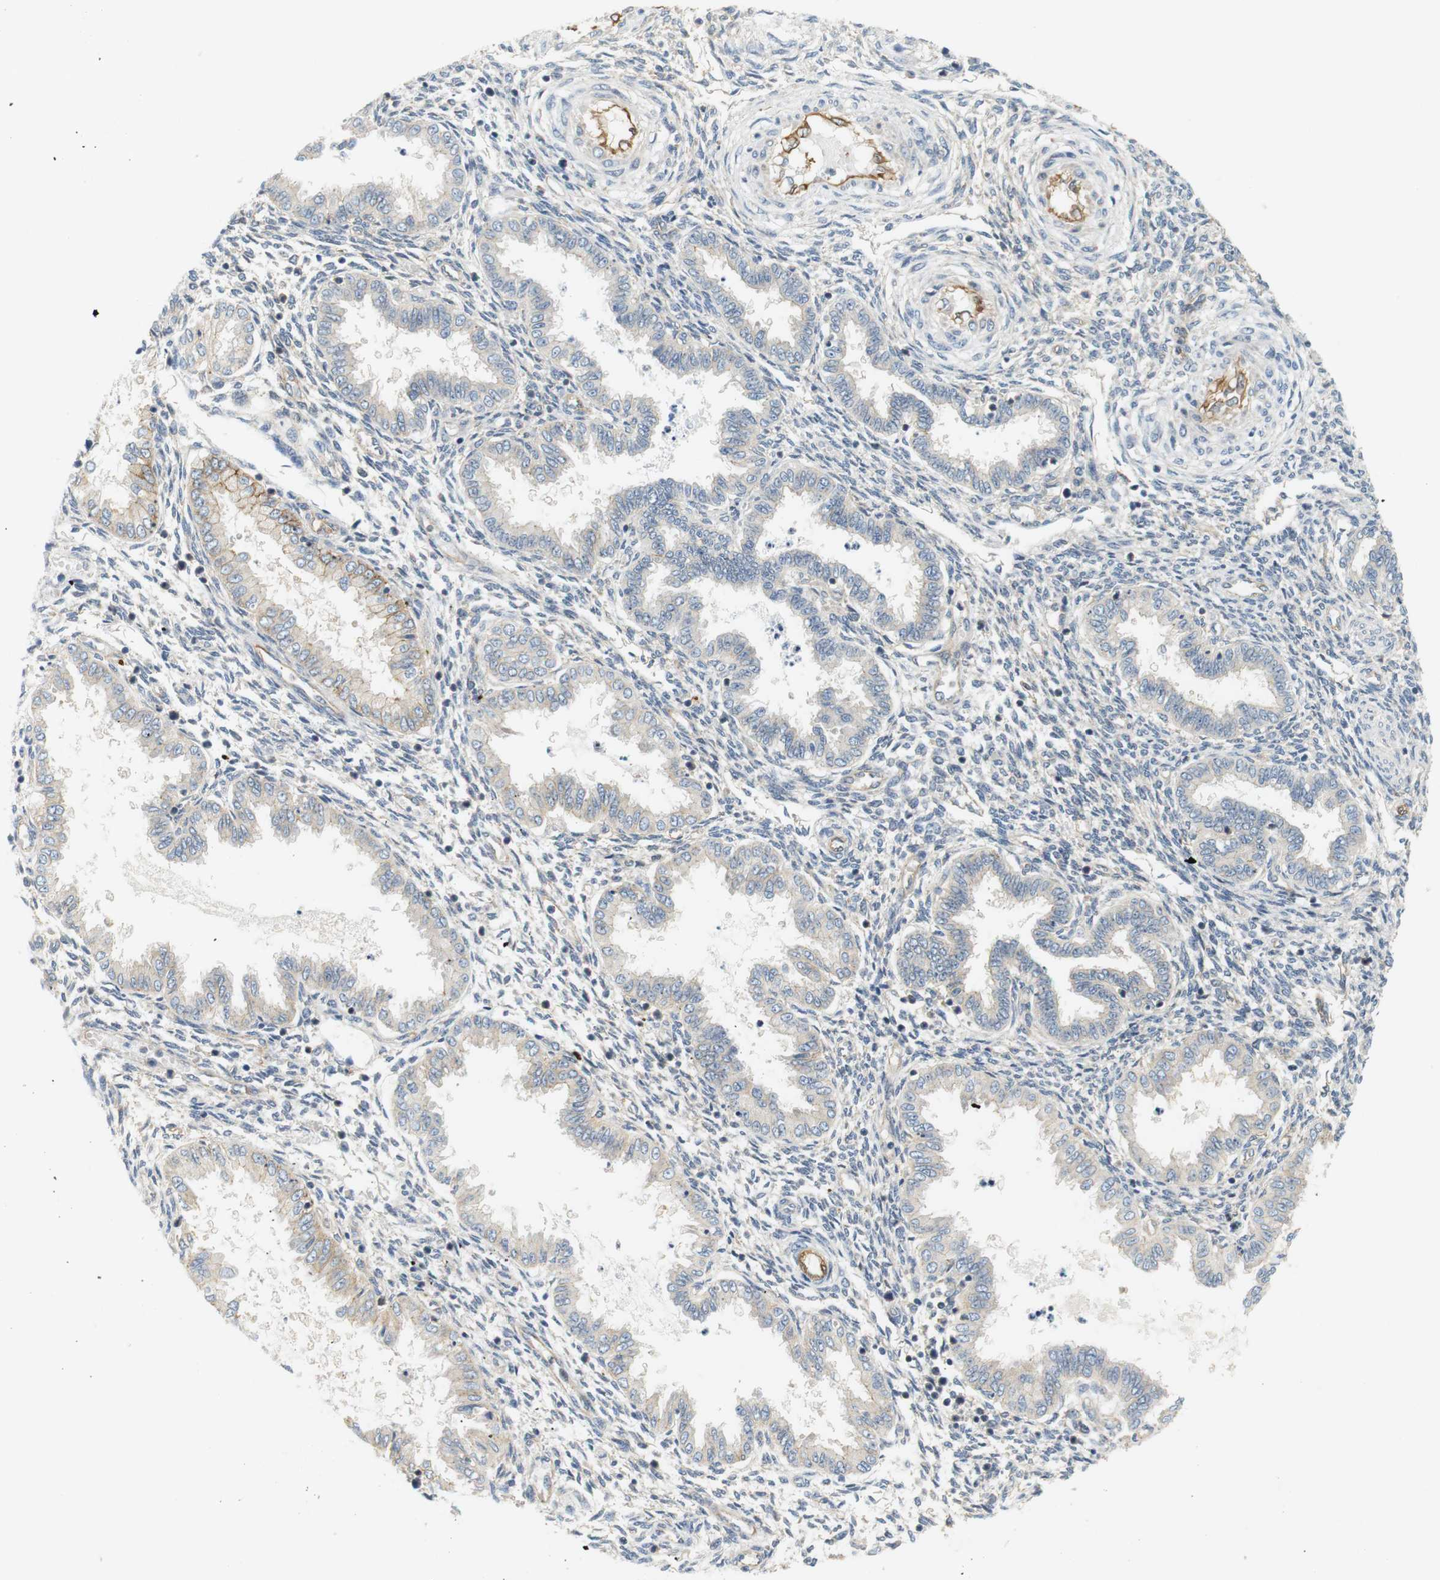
{"staining": {"intensity": "weak", "quantity": "<25%", "location": "cytoplasmic/membranous"}, "tissue": "endometrium", "cell_type": "Cells in endometrial stroma", "image_type": "normal", "snomed": [{"axis": "morphology", "description": "Normal tissue, NOS"}, {"axis": "topography", "description": "Endometrium"}], "caption": "Benign endometrium was stained to show a protein in brown. There is no significant positivity in cells in endometrial stroma. (DAB (3,3'-diaminobenzidine) immunohistochemistry (IHC), high magnification).", "gene": "SH3GLB1", "patient": {"sex": "female", "age": 33}}